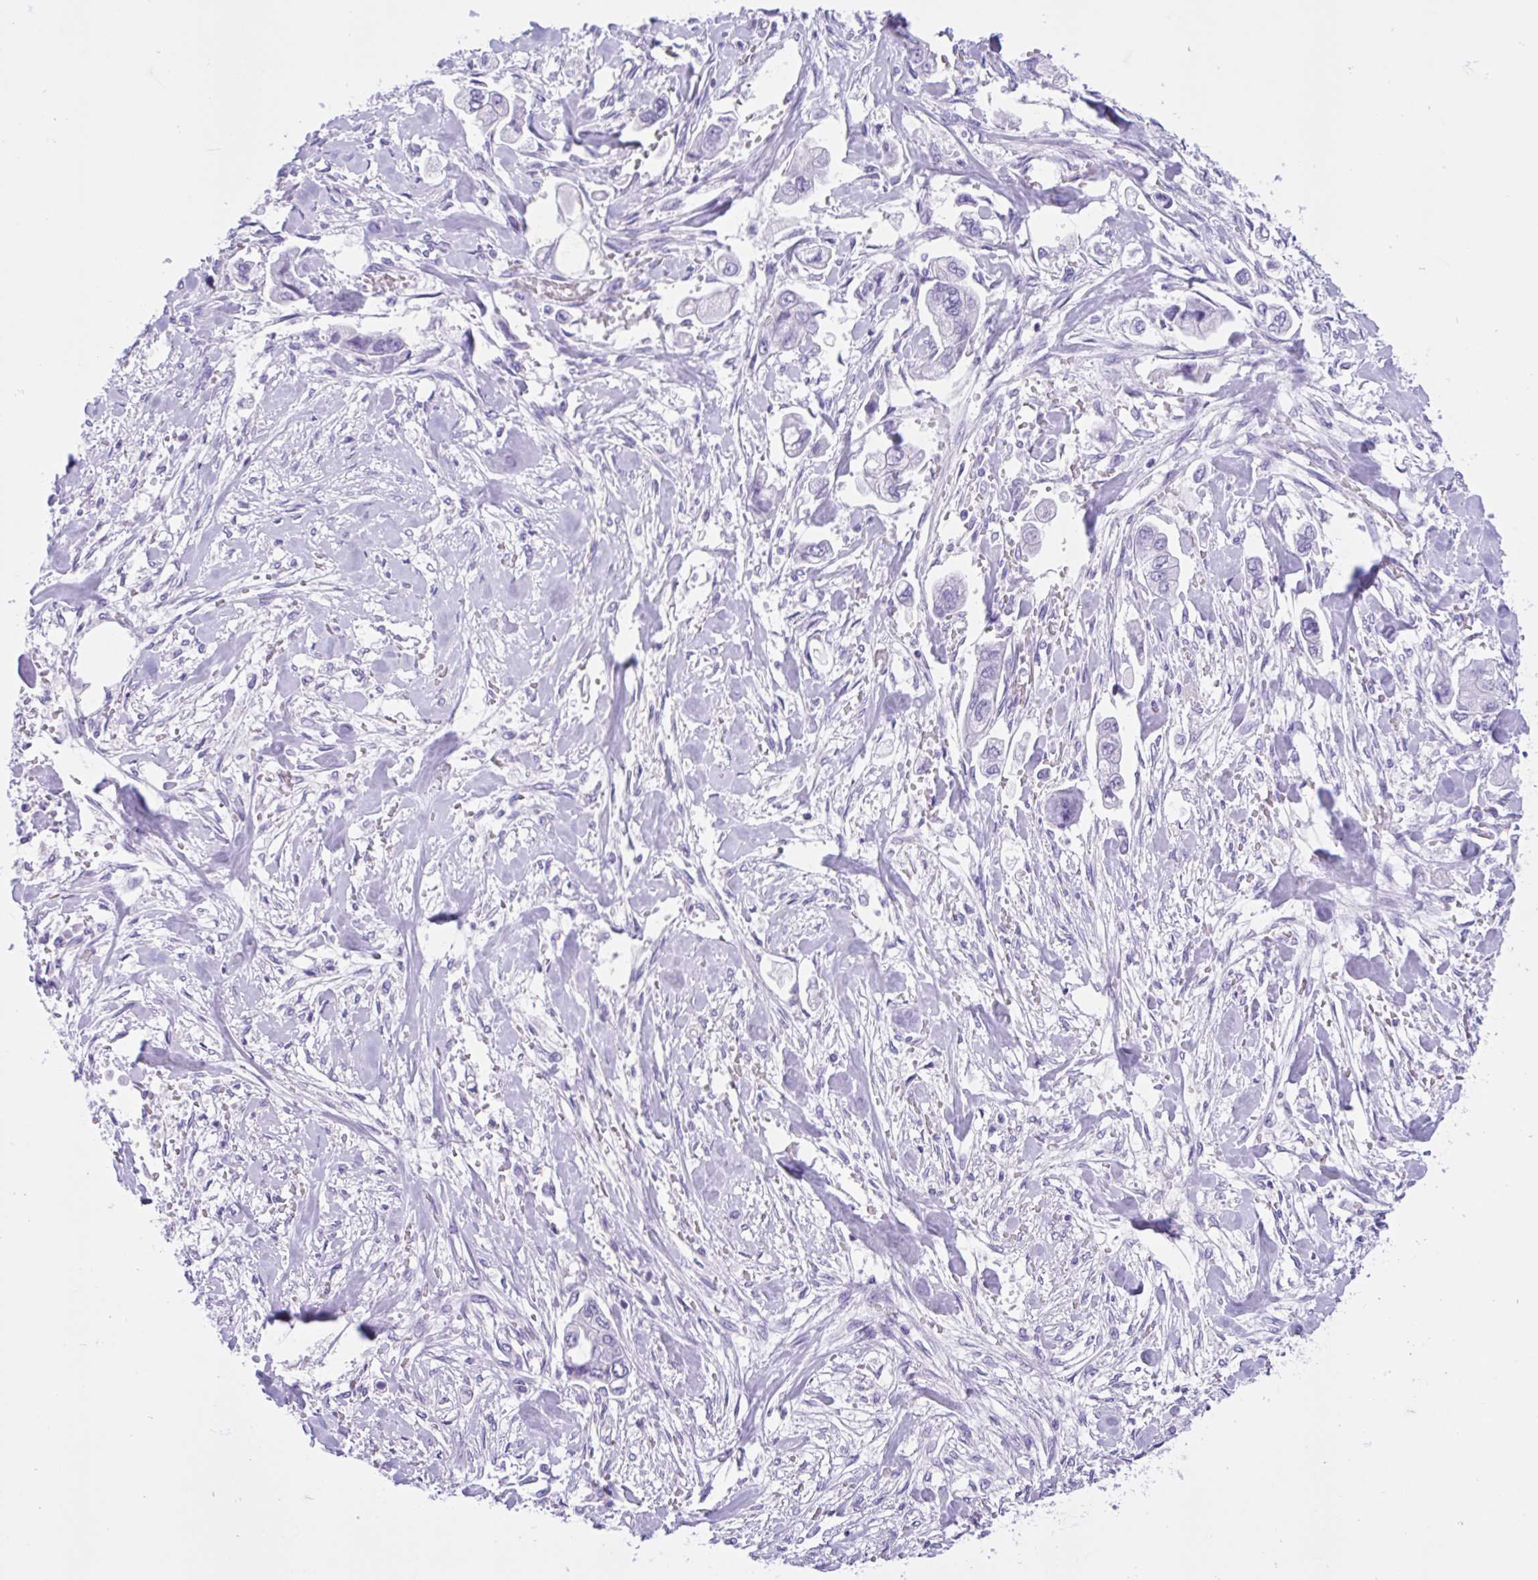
{"staining": {"intensity": "negative", "quantity": "none", "location": "none"}, "tissue": "stomach cancer", "cell_type": "Tumor cells", "image_type": "cancer", "snomed": [{"axis": "morphology", "description": "Adenocarcinoma, NOS"}, {"axis": "topography", "description": "Stomach"}], "caption": "An immunohistochemistry (IHC) photomicrograph of stomach cancer (adenocarcinoma) is shown. There is no staining in tumor cells of stomach cancer (adenocarcinoma).", "gene": "ZNF319", "patient": {"sex": "male", "age": 62}}